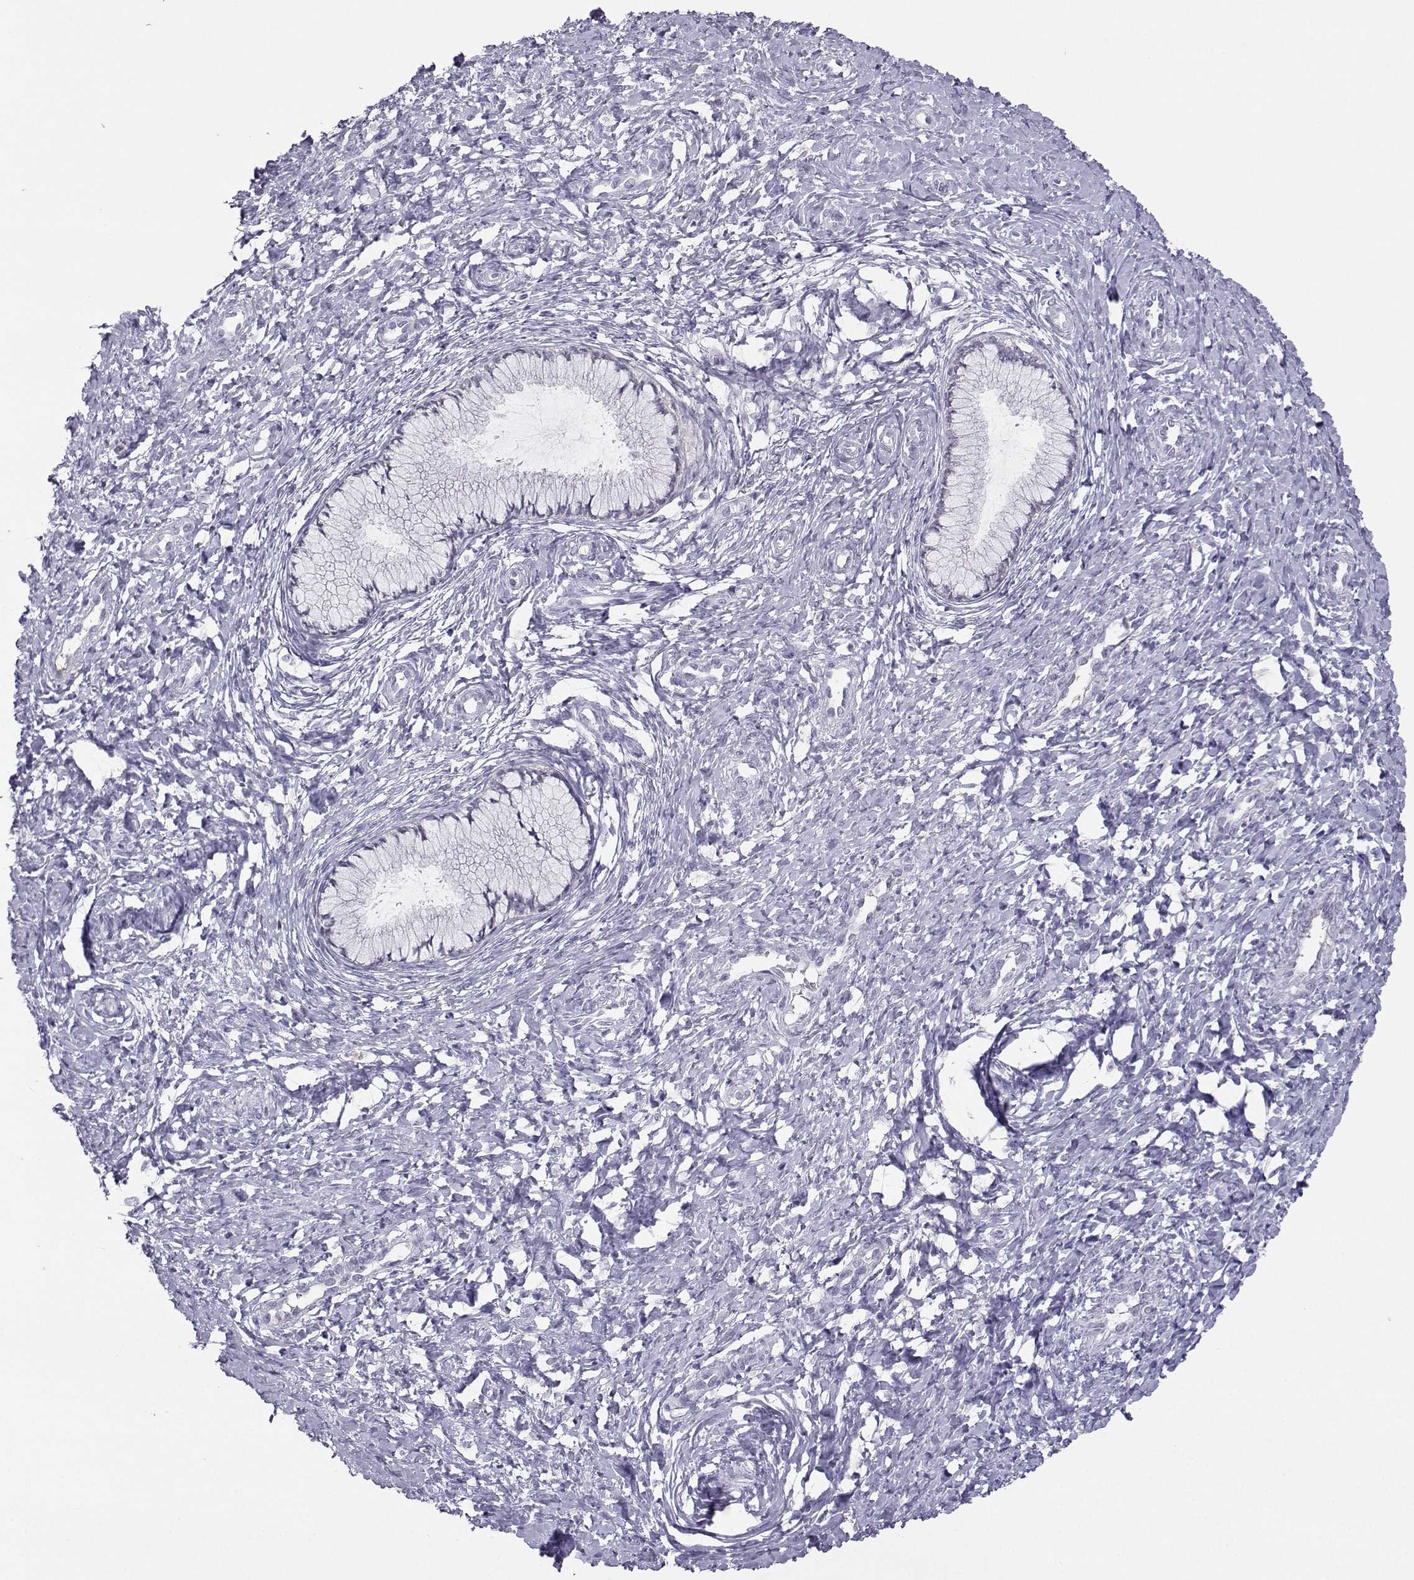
{"staining": {"intensity": "negative", "quantity": "none", "location": "none"}, "tissue": "cervix", "cell_type": "Glandular cells", "image_type": "normal", "snomed": [{"axis": "morphology", "description": "Normal tissue, NOS"}, {"axis": "topography", "description": "Cervix"}], "caption": "Image shows no protein expression in glandular cells of normal cervix.", "gene": "LHX1", "patient": {"sex": "female", "age": 37}}